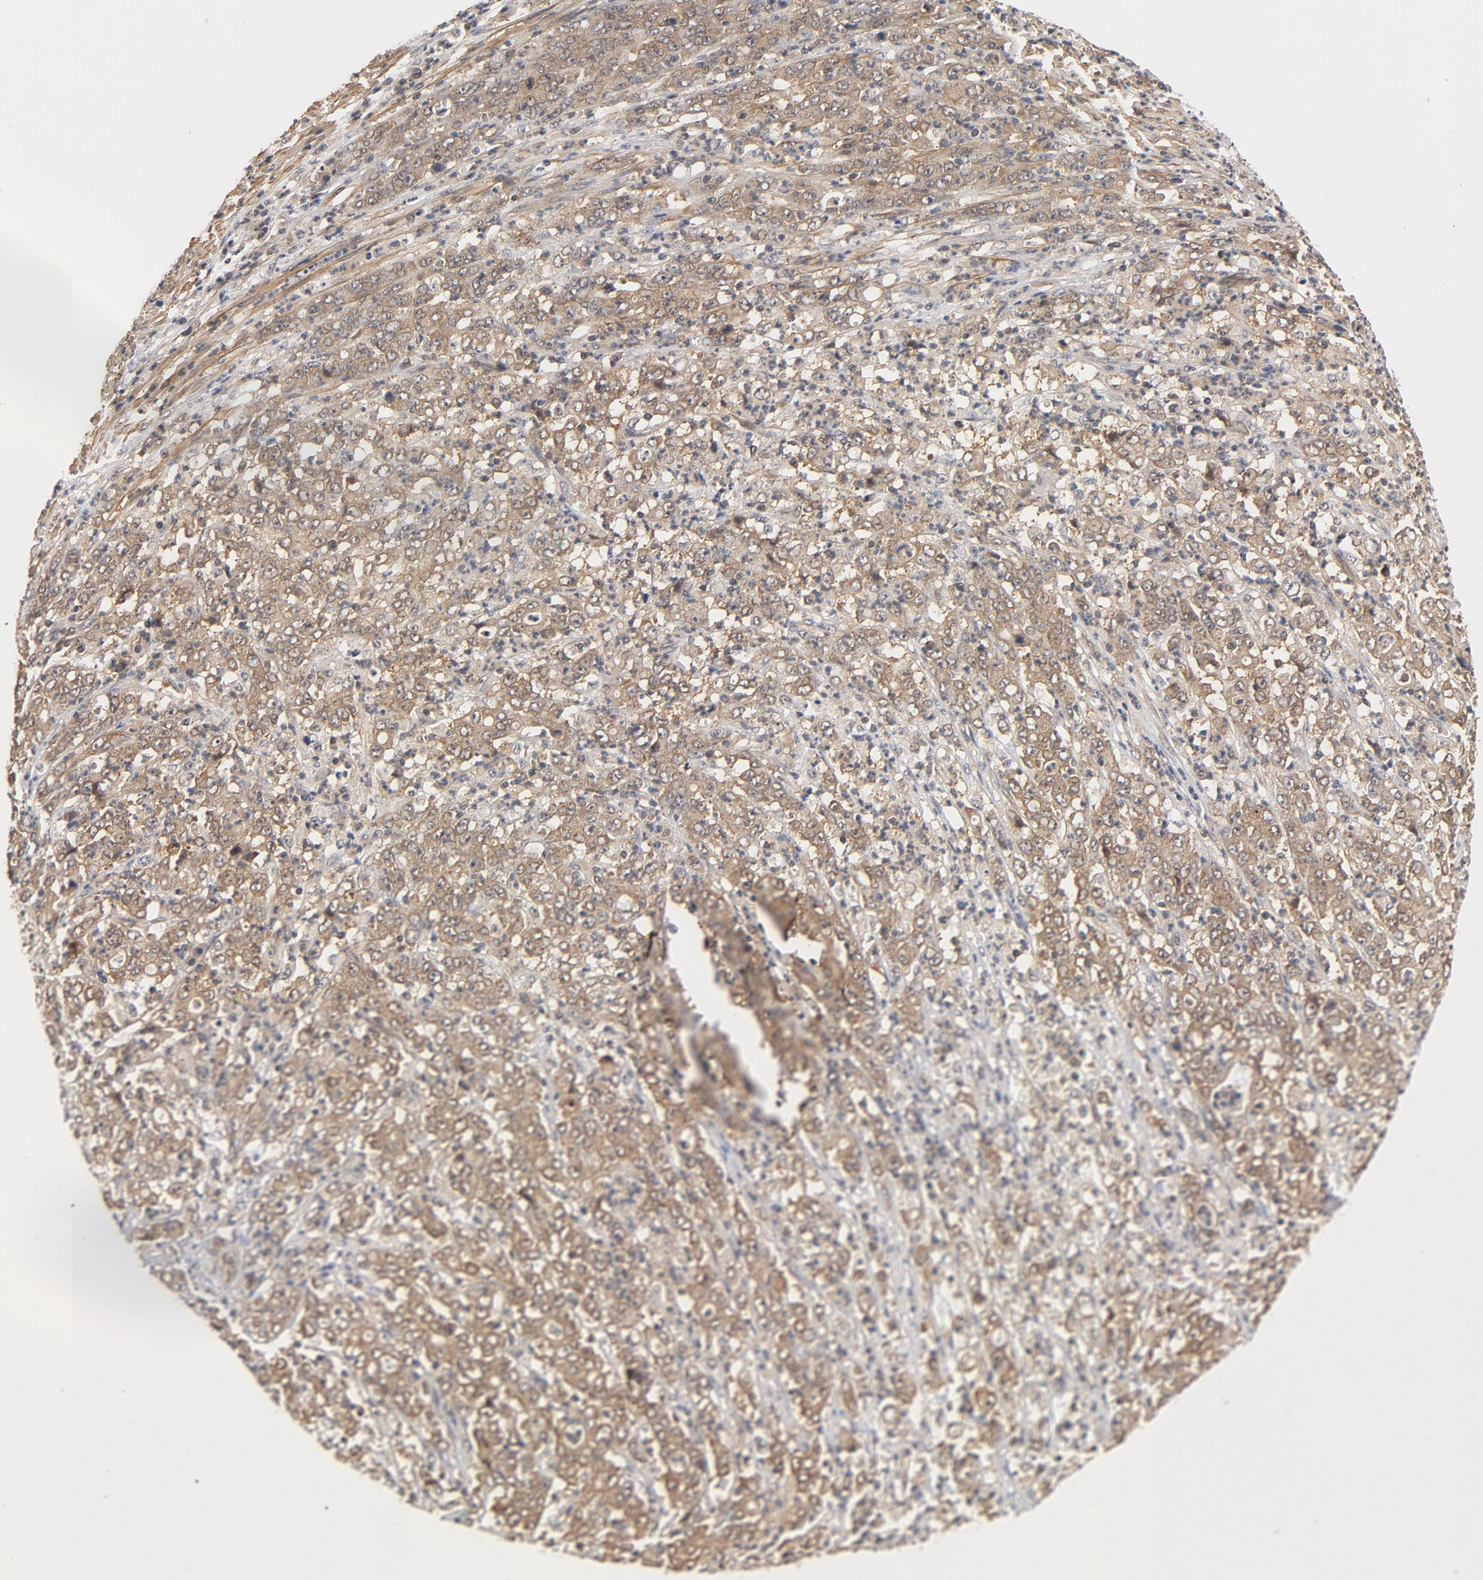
{"staining": {"intensity": "moderate", "quantity": ">75%", "location": "cytoplasmic/membranous"}, "tissue": "stomach cancer", "cell_type": "Tumor cells", "image_type": "cancer", "snomed": [{"axis": "morphology", "description": "Adenocarcinoma, NOS"}, {"axis": "topography", "description": "Stomach, lower"}], "caption": "Adenocarcinoma (stomach) tissue reveals moderate cytoplasmic/membranous positivity in about >75% of tumor cells, visualized by immunohistochemistry.", "gene": "CDC37", "patient": {"sex": "female", "age": 71}}